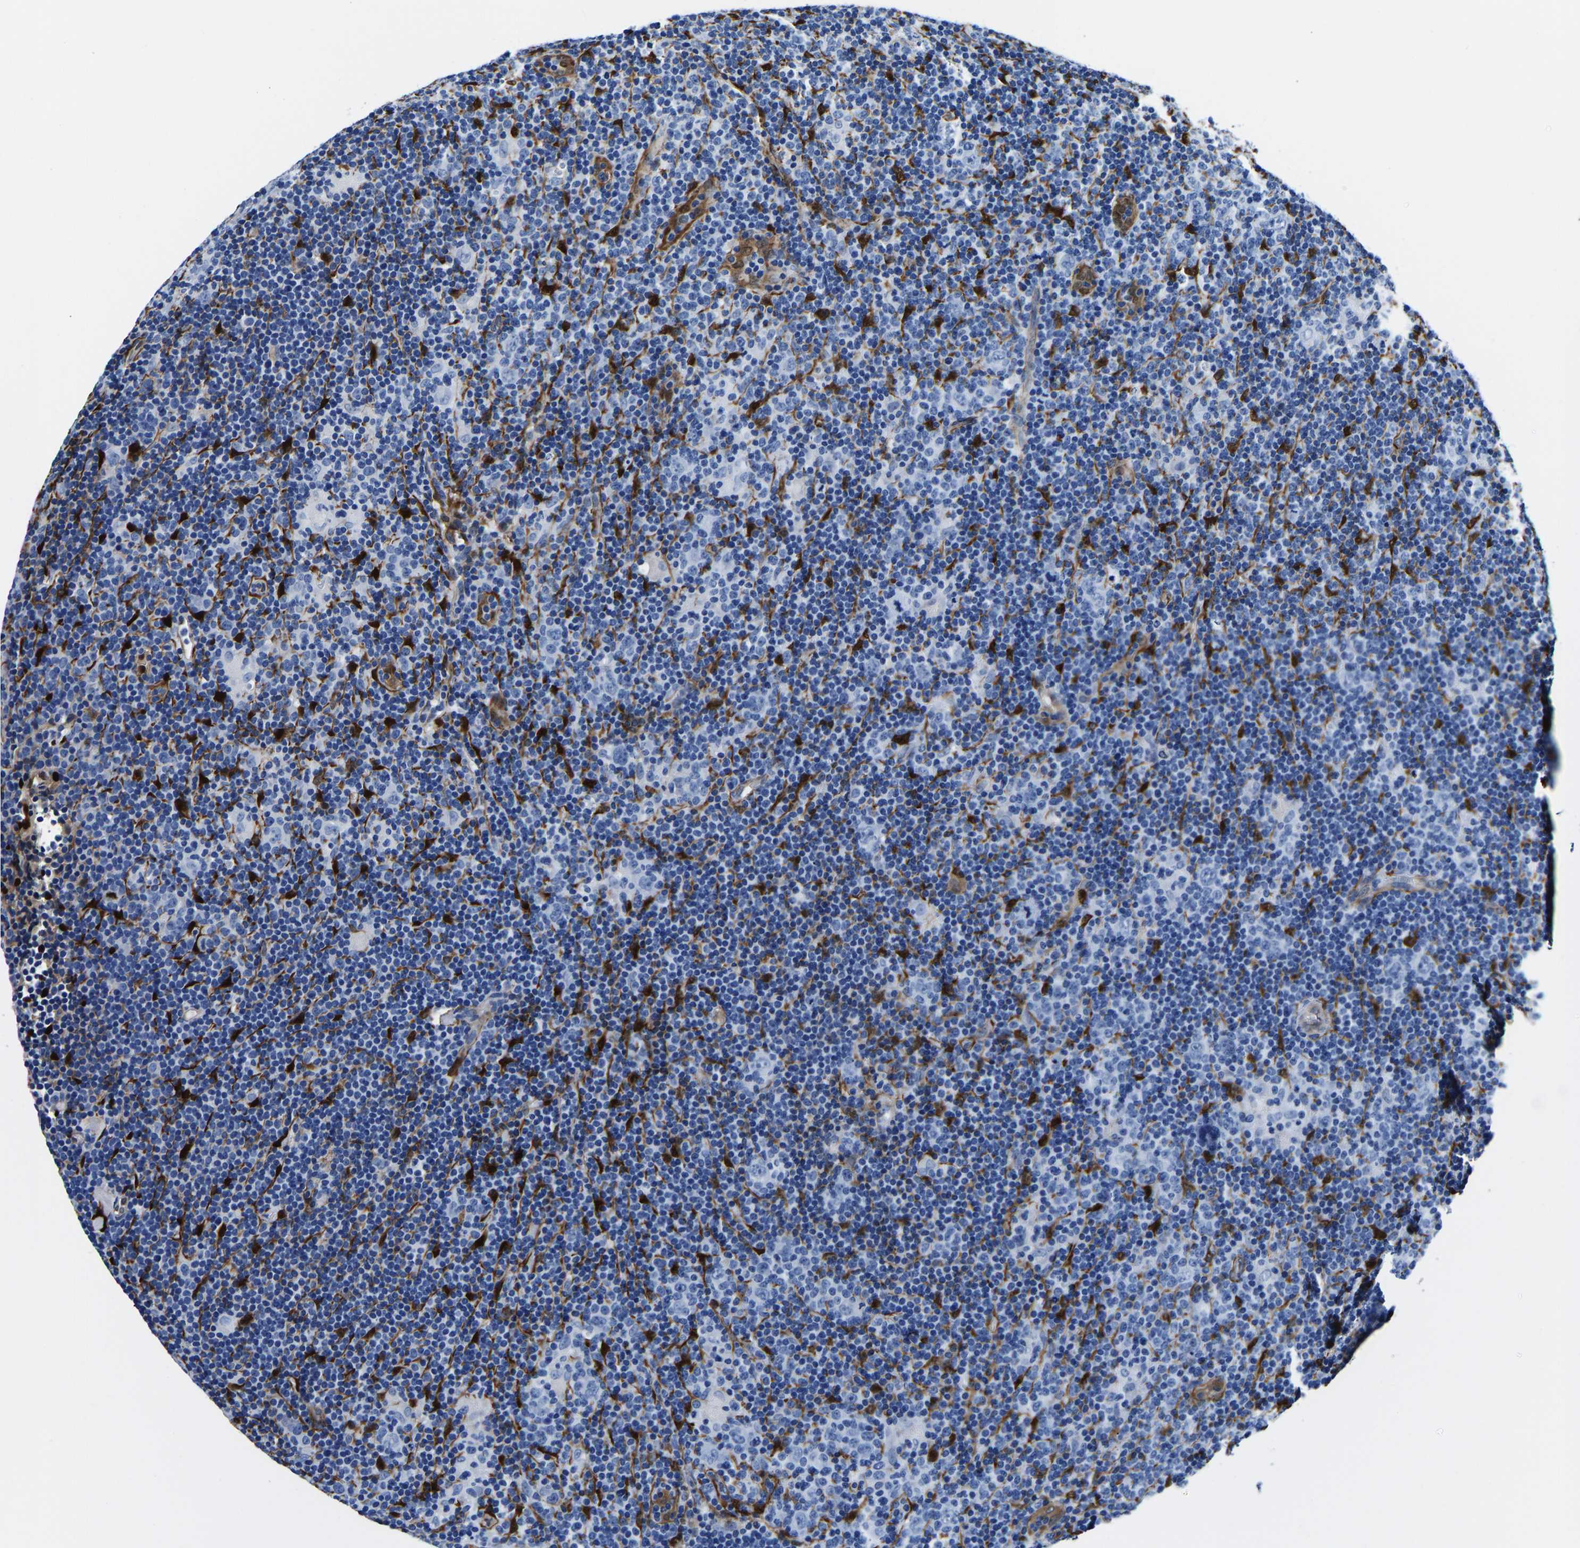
{"staining": {"intensity": "negative", "quantity": "none", "location": "none"}, "tissue": "lymphoma", "cell_type": "Tumor cells", "image_type": "cancer", "snomed": [{"axis": "morphology", "description": "Hodgkin's disease, NOS"}, {"axis": "topography", "description": "Lymph node"}], "caption": "Immunohistochemical staining of Hodgkin's disease exhibits no significant expression in tumor cells.", "gene": "S100A13", "patient": {"sex": "female", "age": 57}}